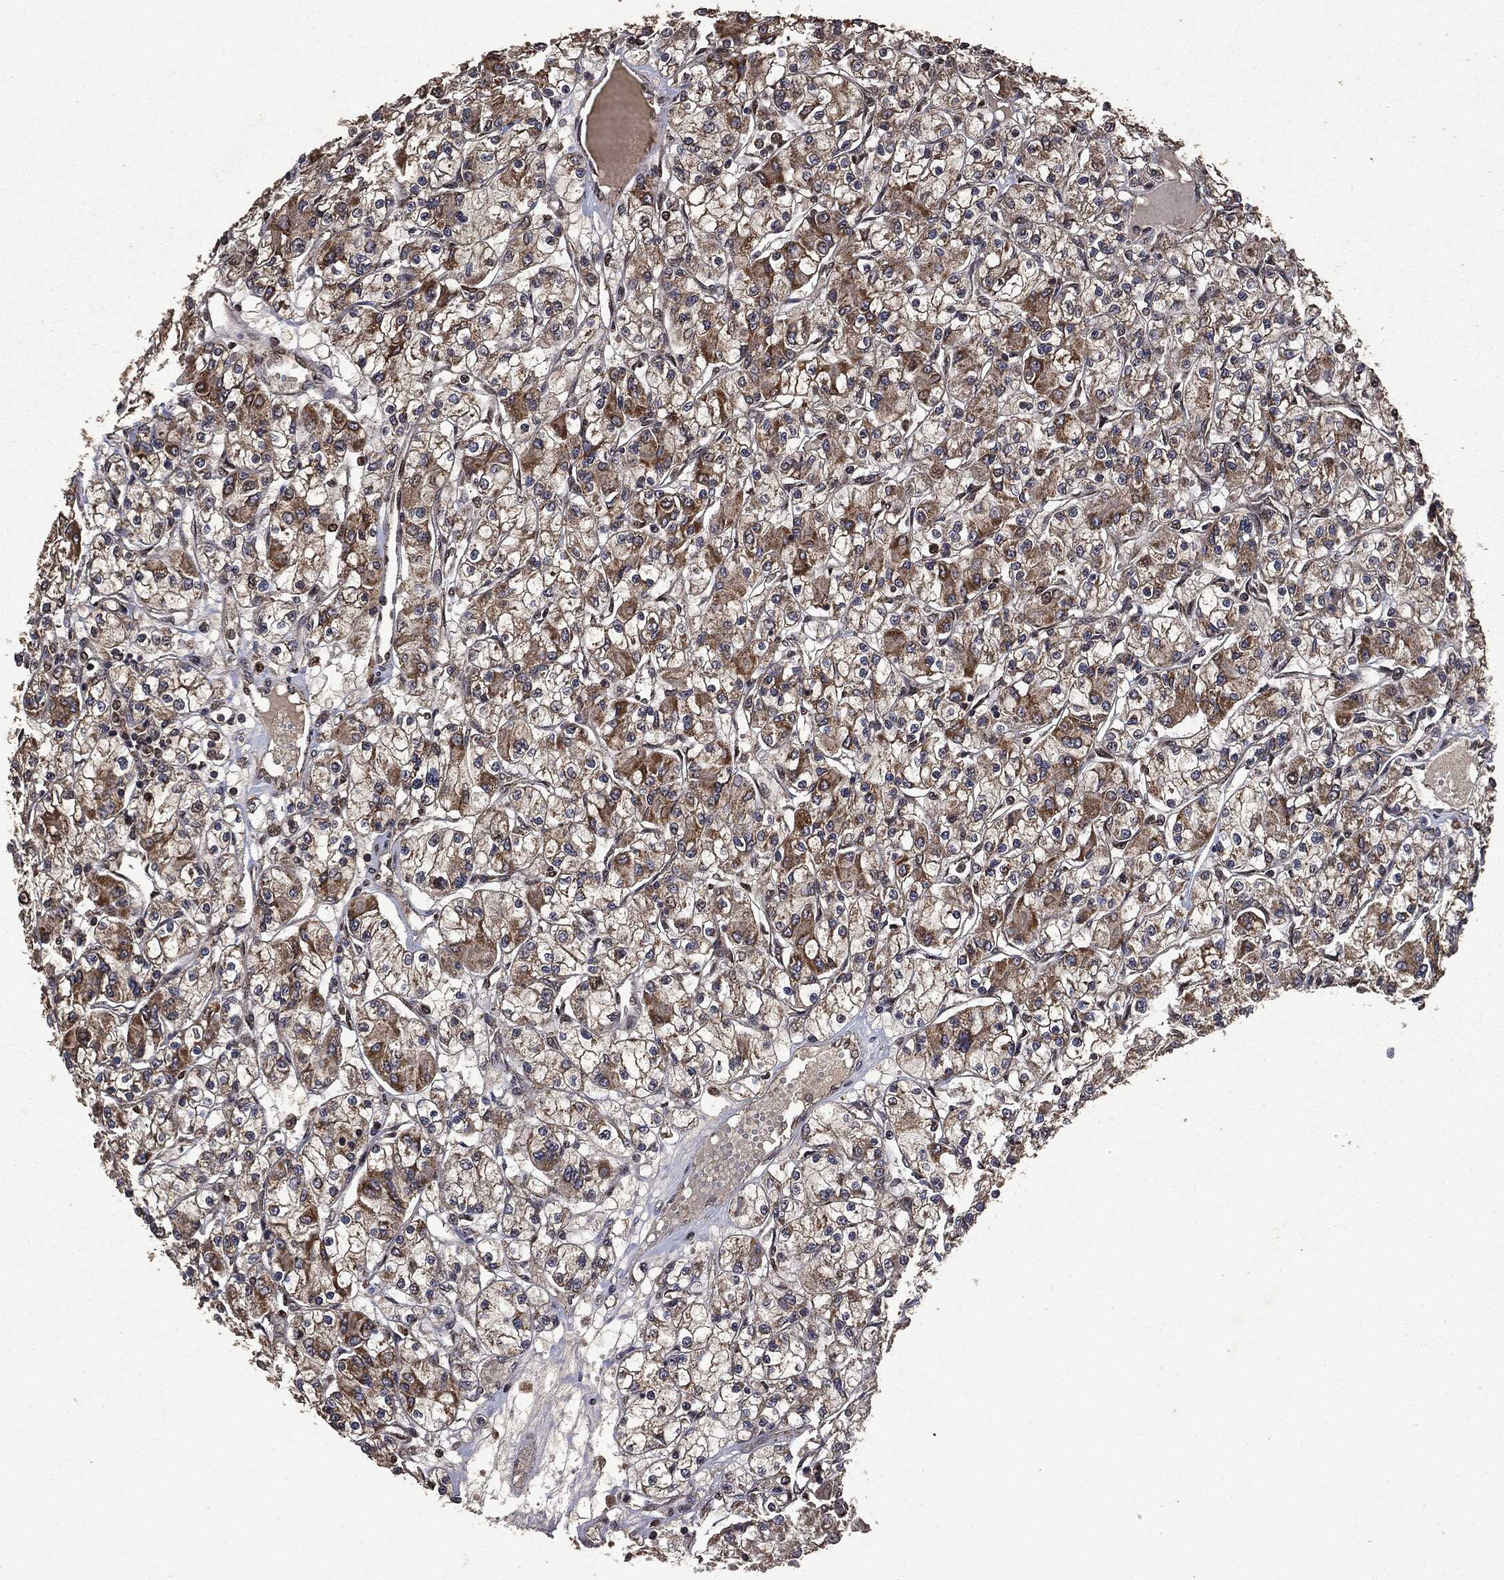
{"staining": {"intensity": "moderate", "quantity": "25%-75%", "location": "cytoplasmic/membranous"}, "tissue": "renal cancer", "cell_type": "Tumor cells", "image_type": "cancer", "snomed": [{"axis": "morphology", "description": "Adenocarcinoma, NOS"}, {"axis": "topography", "description": "Kidney"}], "caption": "Immunohistochemistry (IHC) staining of renal cancer, which reveals medium levels of moderate cytoplasmic/membranous expression in about 25%-75% of tumor cells indicating moderate cytoplasmic/membranous protein staining. The staining was performed using DAB (brown) for protein detection and nuclei were counterstained in hematoxylin (blue).", "gene": "PPP6R2", "patient": {"sex": "female", "age": 59}}